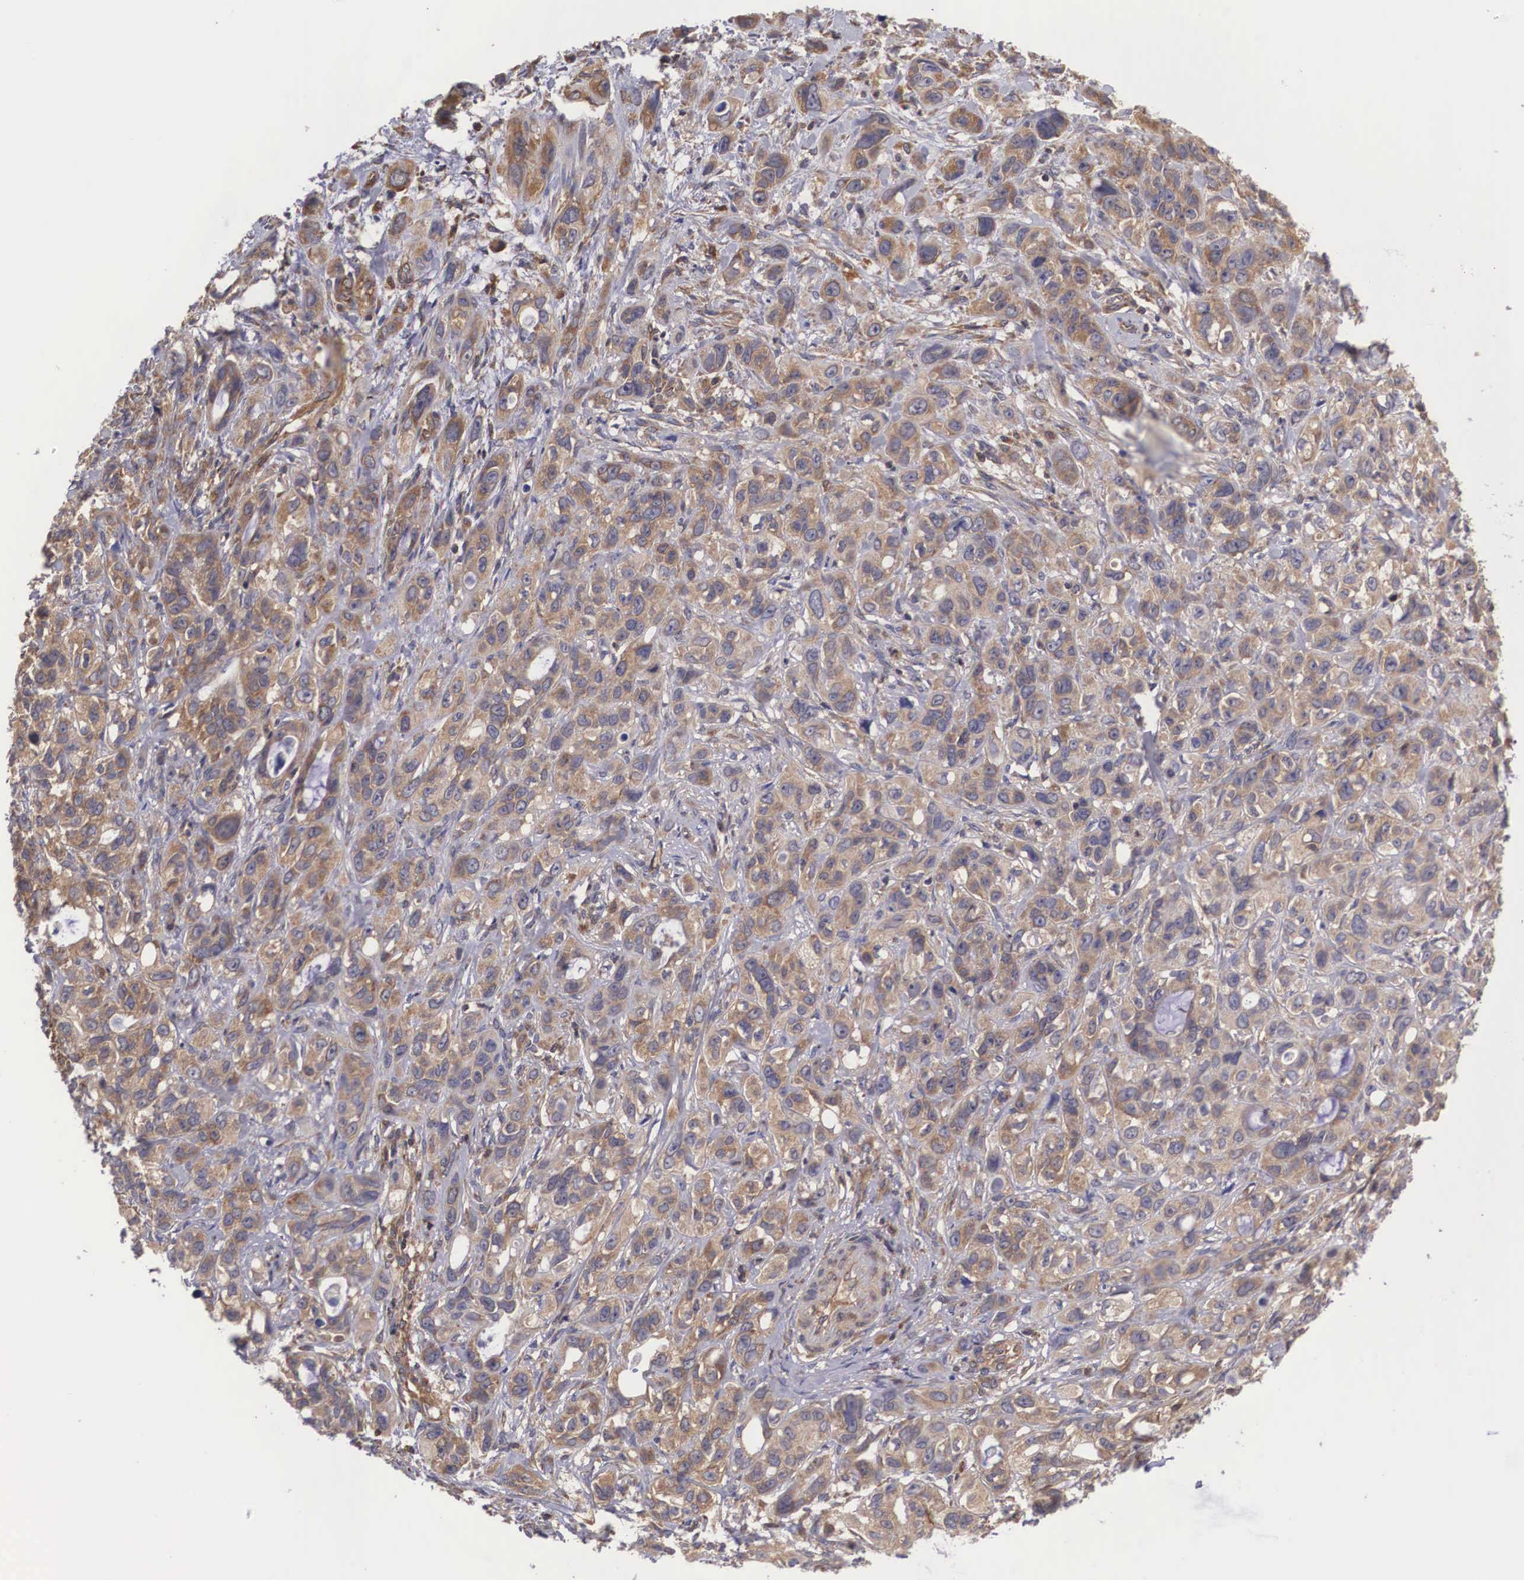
{"staining": {"intensity": "moderate", "quantity": ">75%", "location": "cytoplasmic/membranous"}, "tissue": "stomach cancer", "cell_type": "Tumor cells", "image_type": "cancer", "snomed": [{"axis": "morphology", "description": "Adenocarcinoma, NOS"}, {"axis": "topography", "description": "Stomach, upper"}], "caption": "This image exhibits immunohistochemistry (IHC) staining of human stomach adenocarcinoma, with medium moderate cytoplasmic/membranous staining in approximately >75% of tumor cells.", "gene": "DHRS1", "patient": {"sex": "male", "age": 47}}